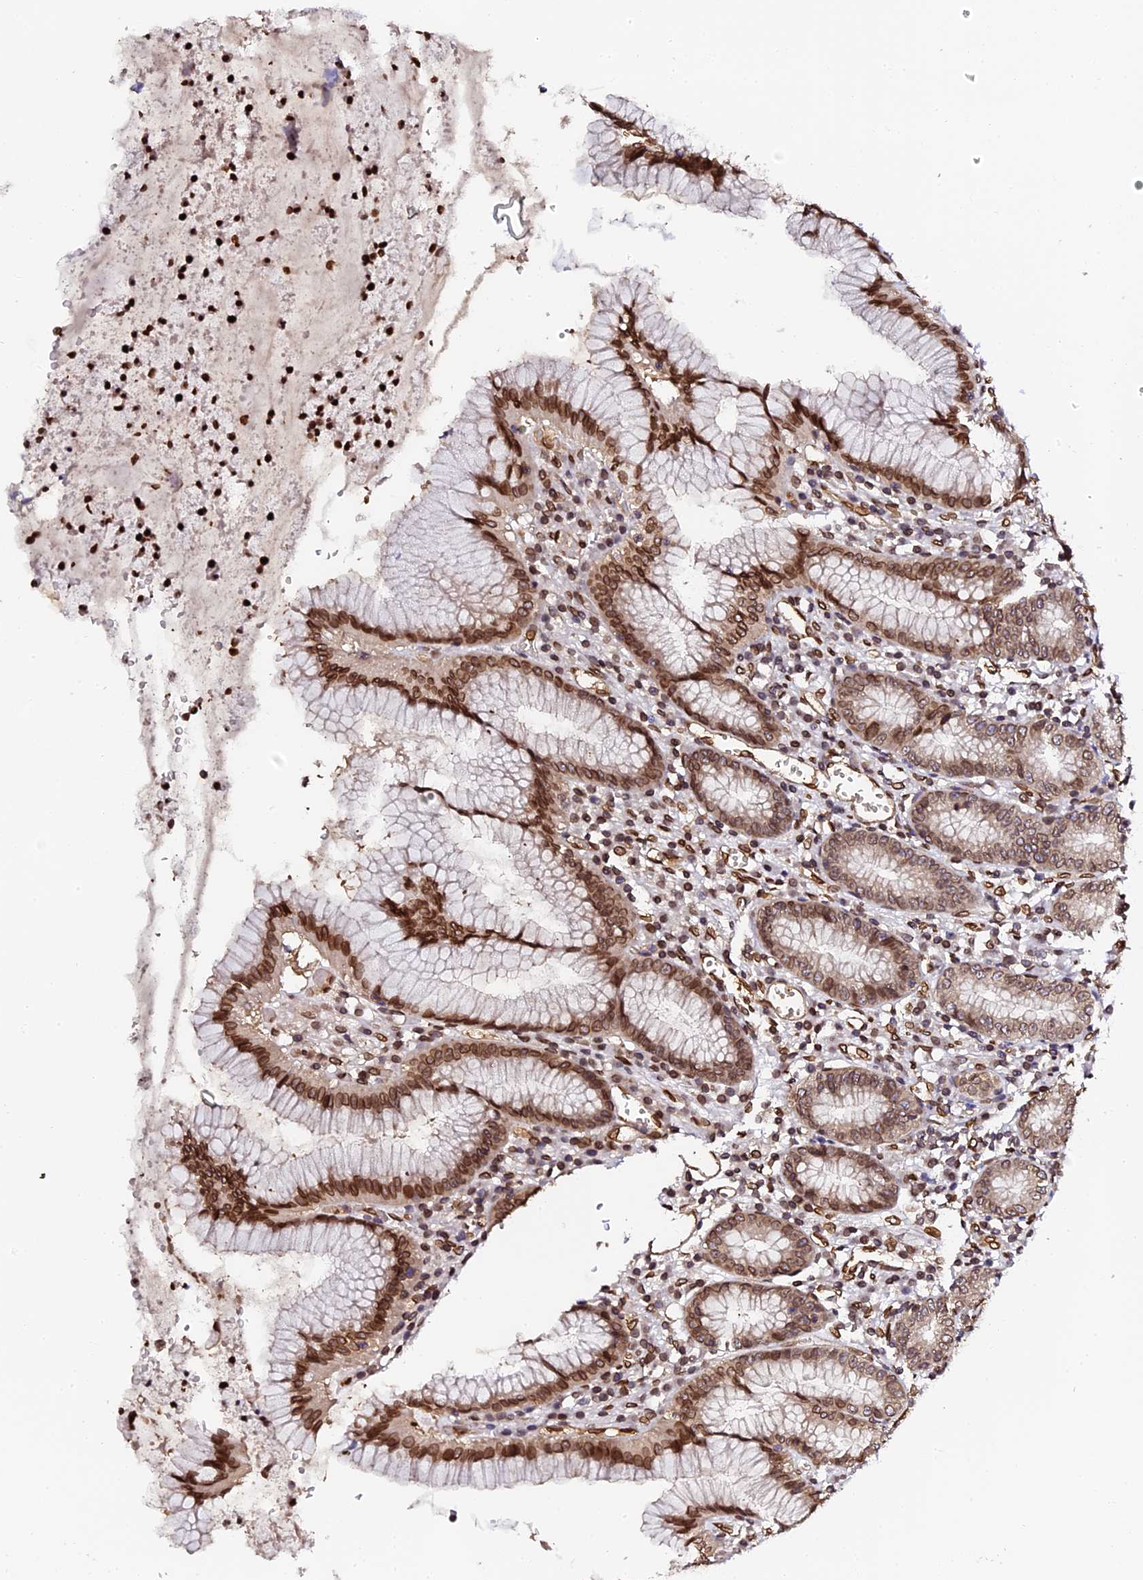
{"staining": {"intensity": "strong", "quantity": ">75%", "location": "cytoplasmic/membranous,nuclear"}, "tissue": "stomach", "cell_type": "Glandular cells", "image_type": "normal", "snomed": [{"axis": "morphology", "description": "Normal tissue, NOS"}, {"axis": "topography", "description": "Stomach"}], "caption": "An image of stomach stained for a protein demonstrates strong cytoplasmic/membranous,nuclear brown staining in glandular cells.", "gene": "ANAPC5", "patient": {"sex": "male", "age": 55}}